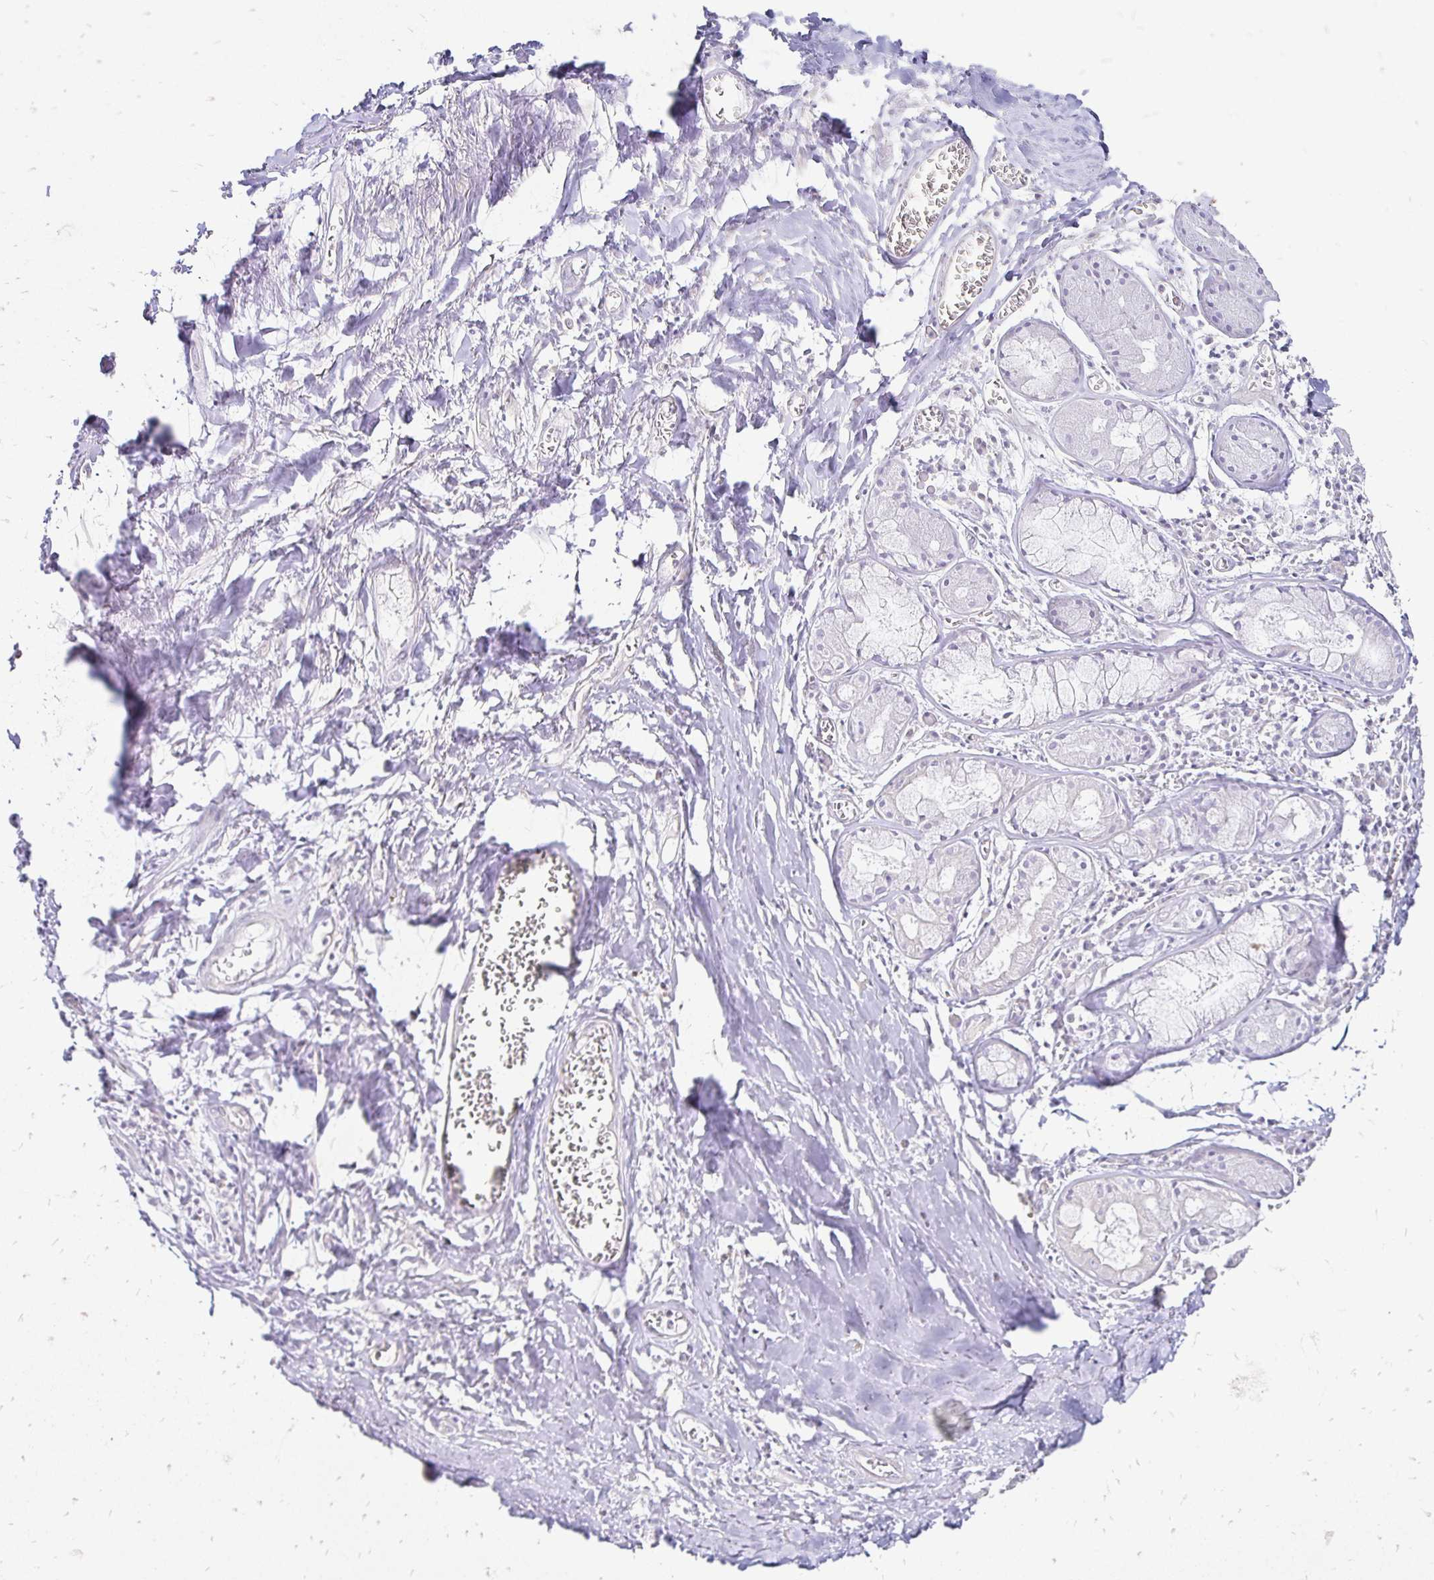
{"staining": {"intensity": "strong", "quantity": ">75%", "location": "cytoplasmic/membranous"}, "tissue": "soft tissue", "cell_type": "Chondrocytes", "image_type": "normal", "snomed": [{"axis": "morphology", "description": "Normal tissue, NOS"}, {"axis": "topography", "description": "Cartilage tissue"}], "caption": "High-magnification brightfield microscopy of benign soft tissue stained with DAB (brown) and counterstained with hematoxylin (blue). chondrocytes exhibit strong cytoplasmic/membranous positivity is seen in about>75% of cells. Using DAB (brown) and hematoxylin (blue) stains, captured at high magnification using brightfield microscopy.", "gene": "ZW10", "patient": {"sex": "male", "age": 57}}